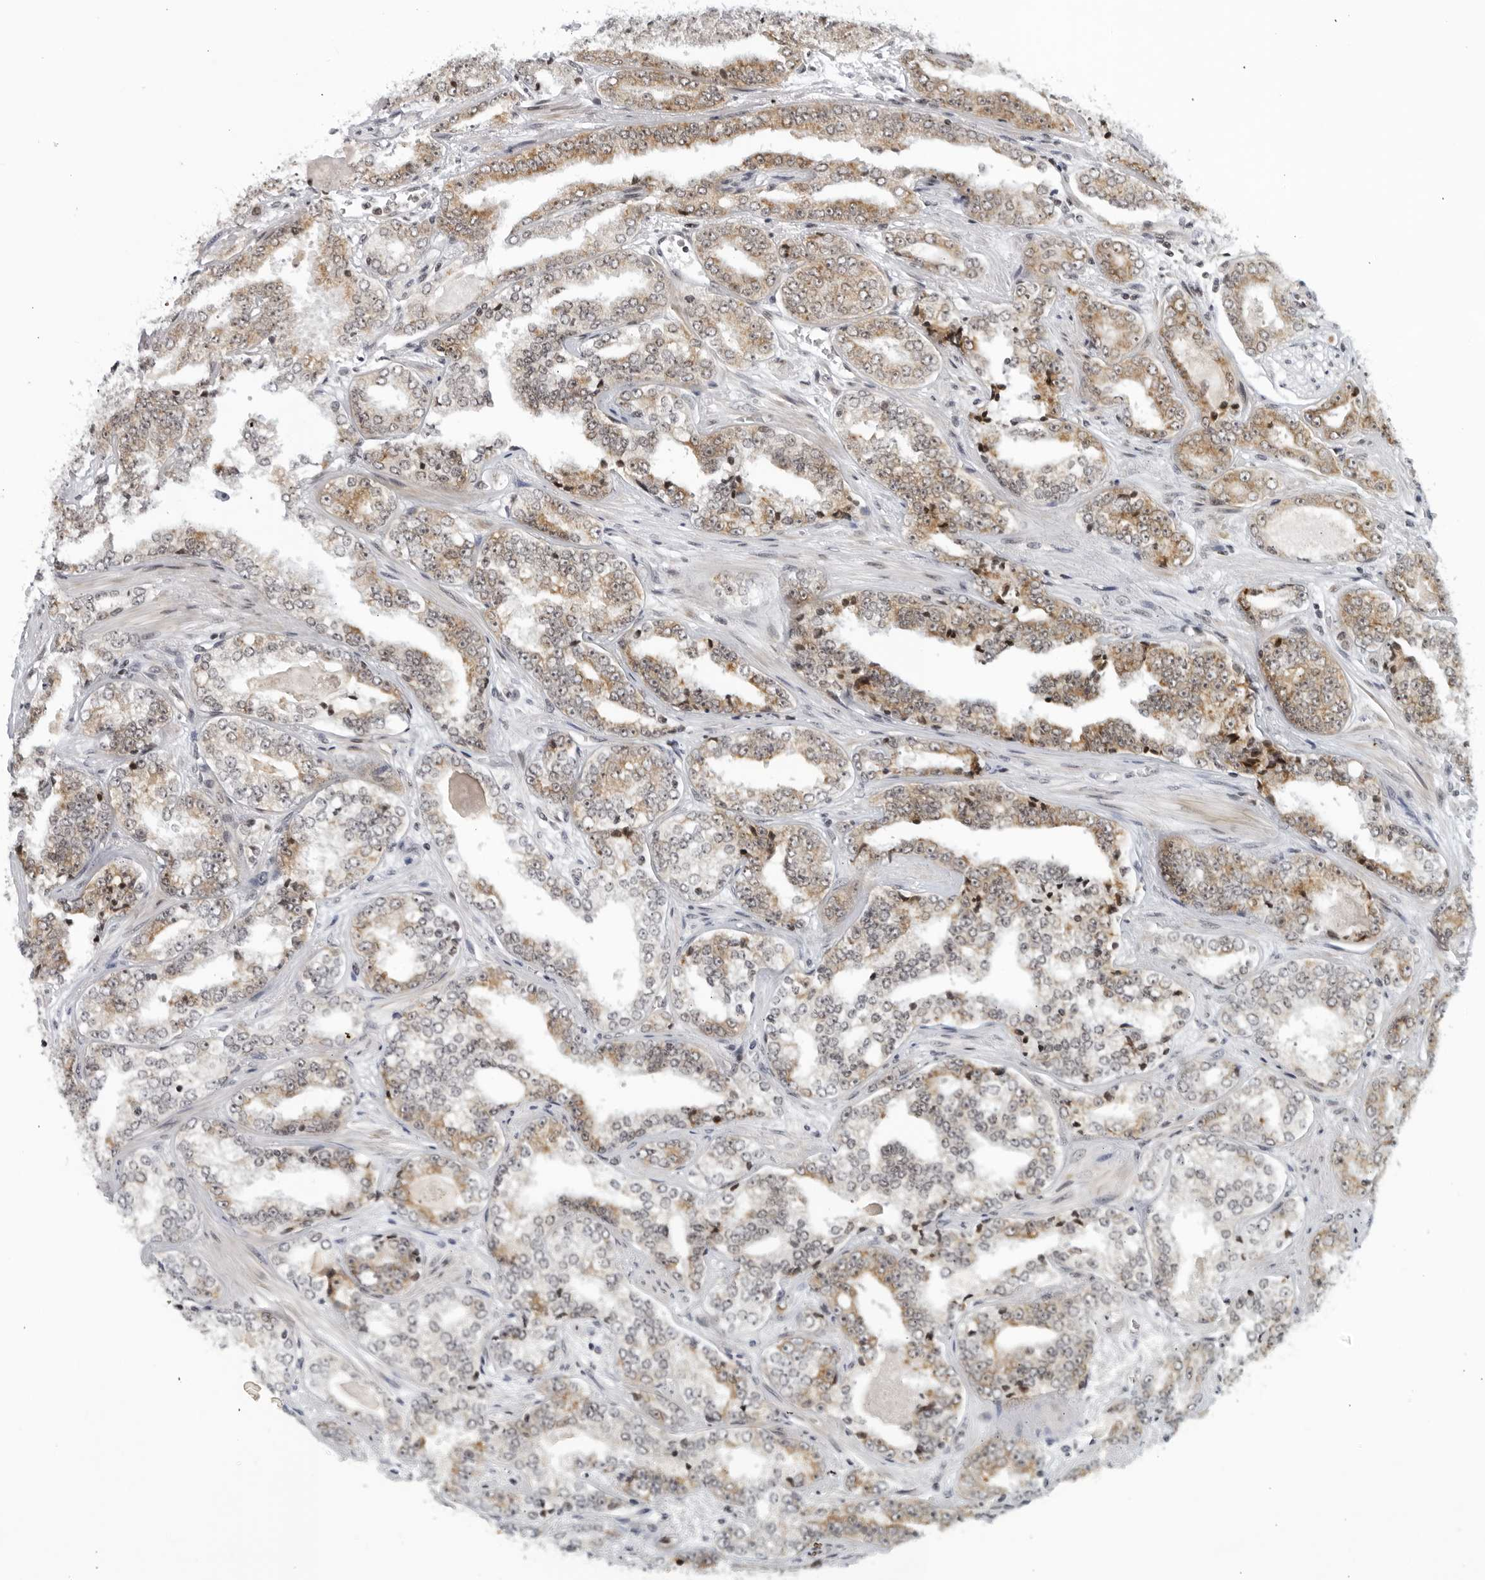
{"staining": {"intensity": "weak", "quantity": "25%-75%", "location": "cytoplasmic/membranous"}, "tissue": "prostate cancer", "cell_type": "Tumor cells", "image_type": "cancer", "snomed": [{"axis": "morphology", "description": "Adenocarcinoma, High grade"}, {"axis": "topography", "description": "Prostate"}], "caption": "IHC image of adenocarcinoma (high-grade) (prostate) stained for a protein (brown), which shows low levels of weak cytoplasmic/membranous positivity in approximately 25%-75% of tumor cells.", "gene": "RAB11FIP3", "patient": {"sex": "male", "age": 71}}